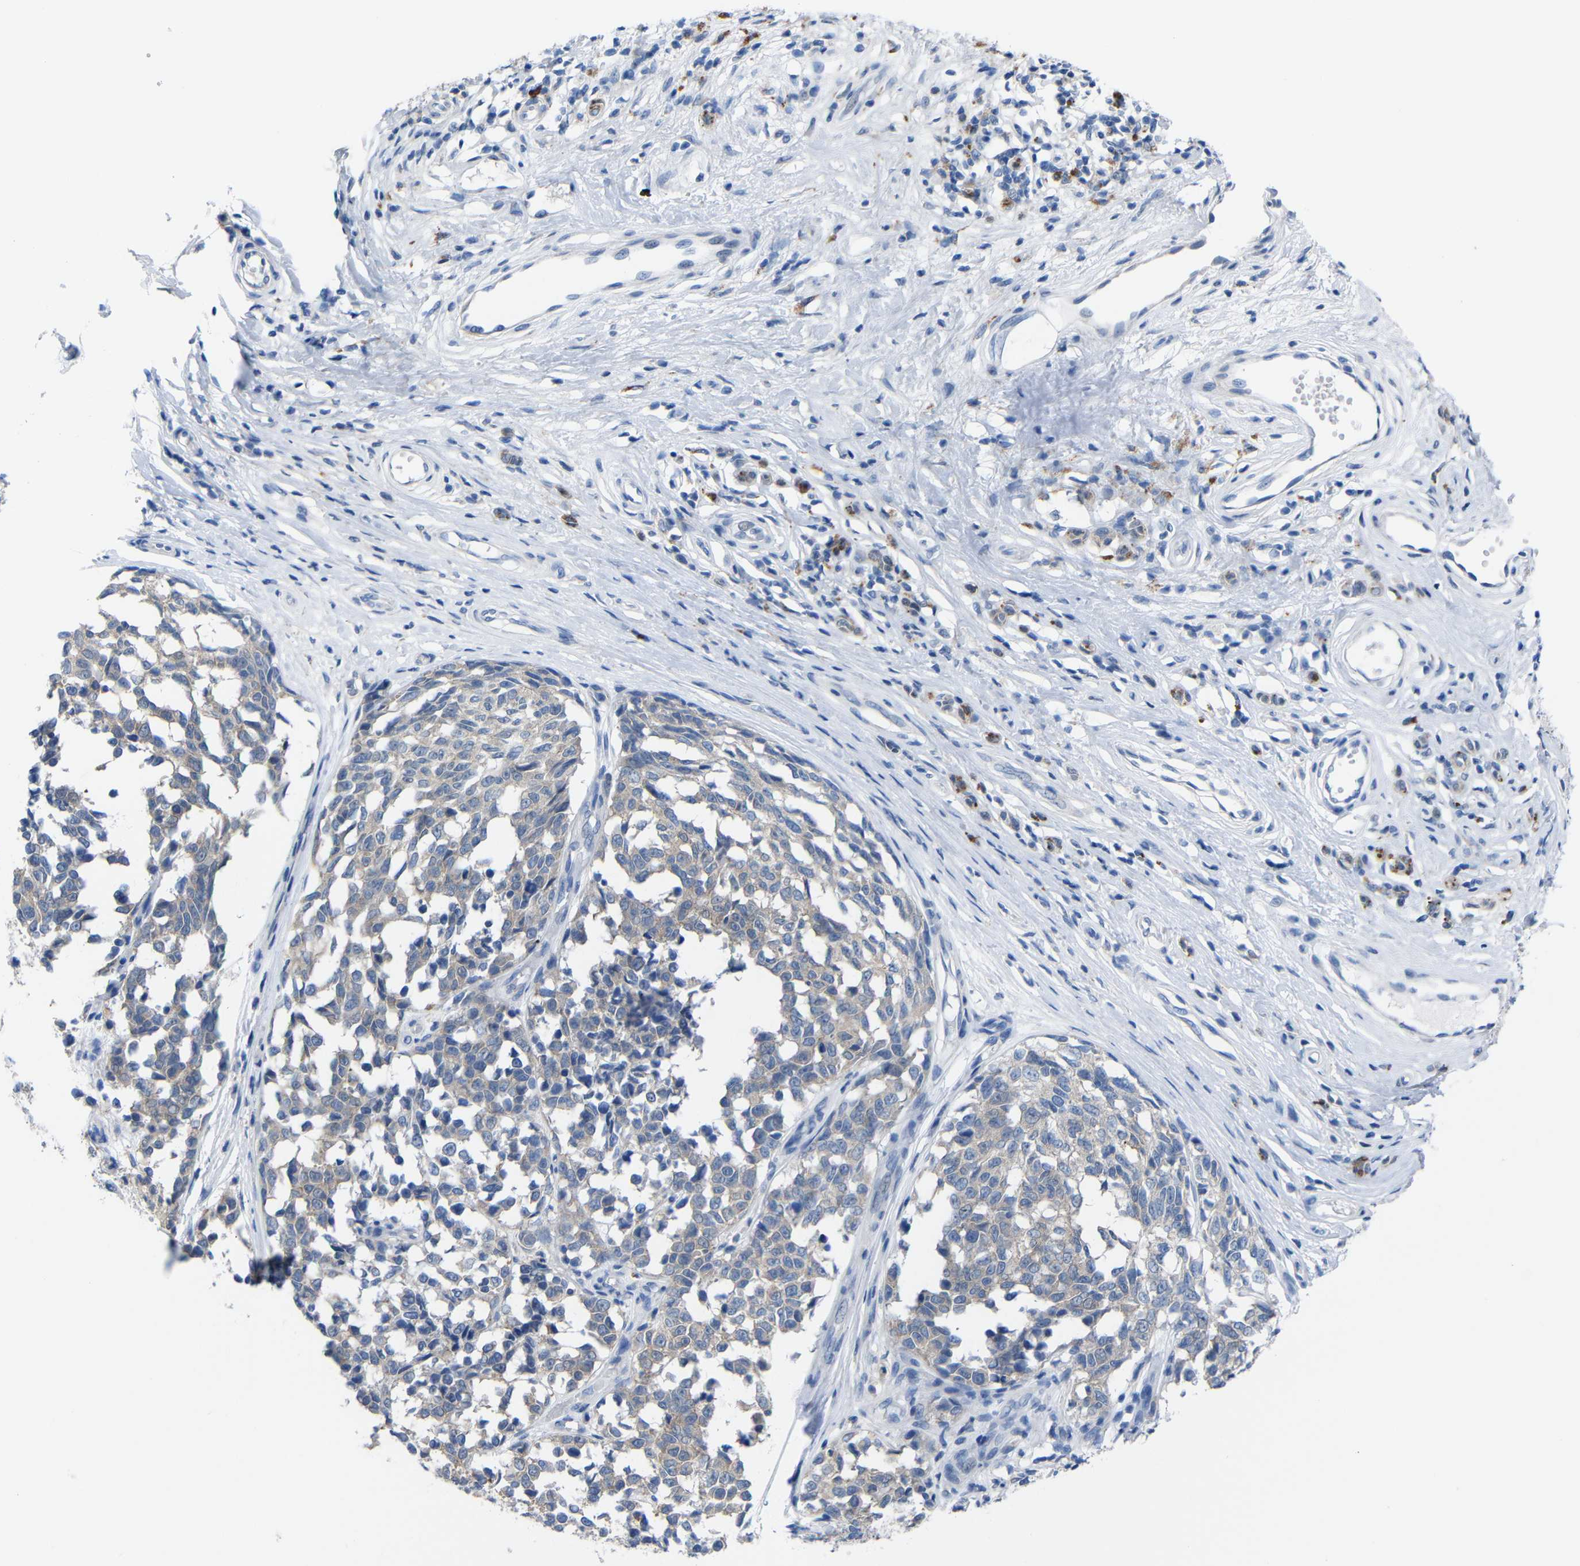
{"staining": {"intensity": "weak", "quantity": "<25%", "location": "cytoplasmic/membranous"}, "tissue": "melanoma", "cell_type": "Tumor cells", "image_type": "cancer", "snomed": [{"axis": "morphology", "description": "Malignant melanoma, NOS"}, {"axis": "topography", "description": "Skin"}], "caption": "Protein analysis of melanoma shows no significant staining in tumor cells.", "gene": "PEBP1", "patient": {"sex": "female", "age": 64}}